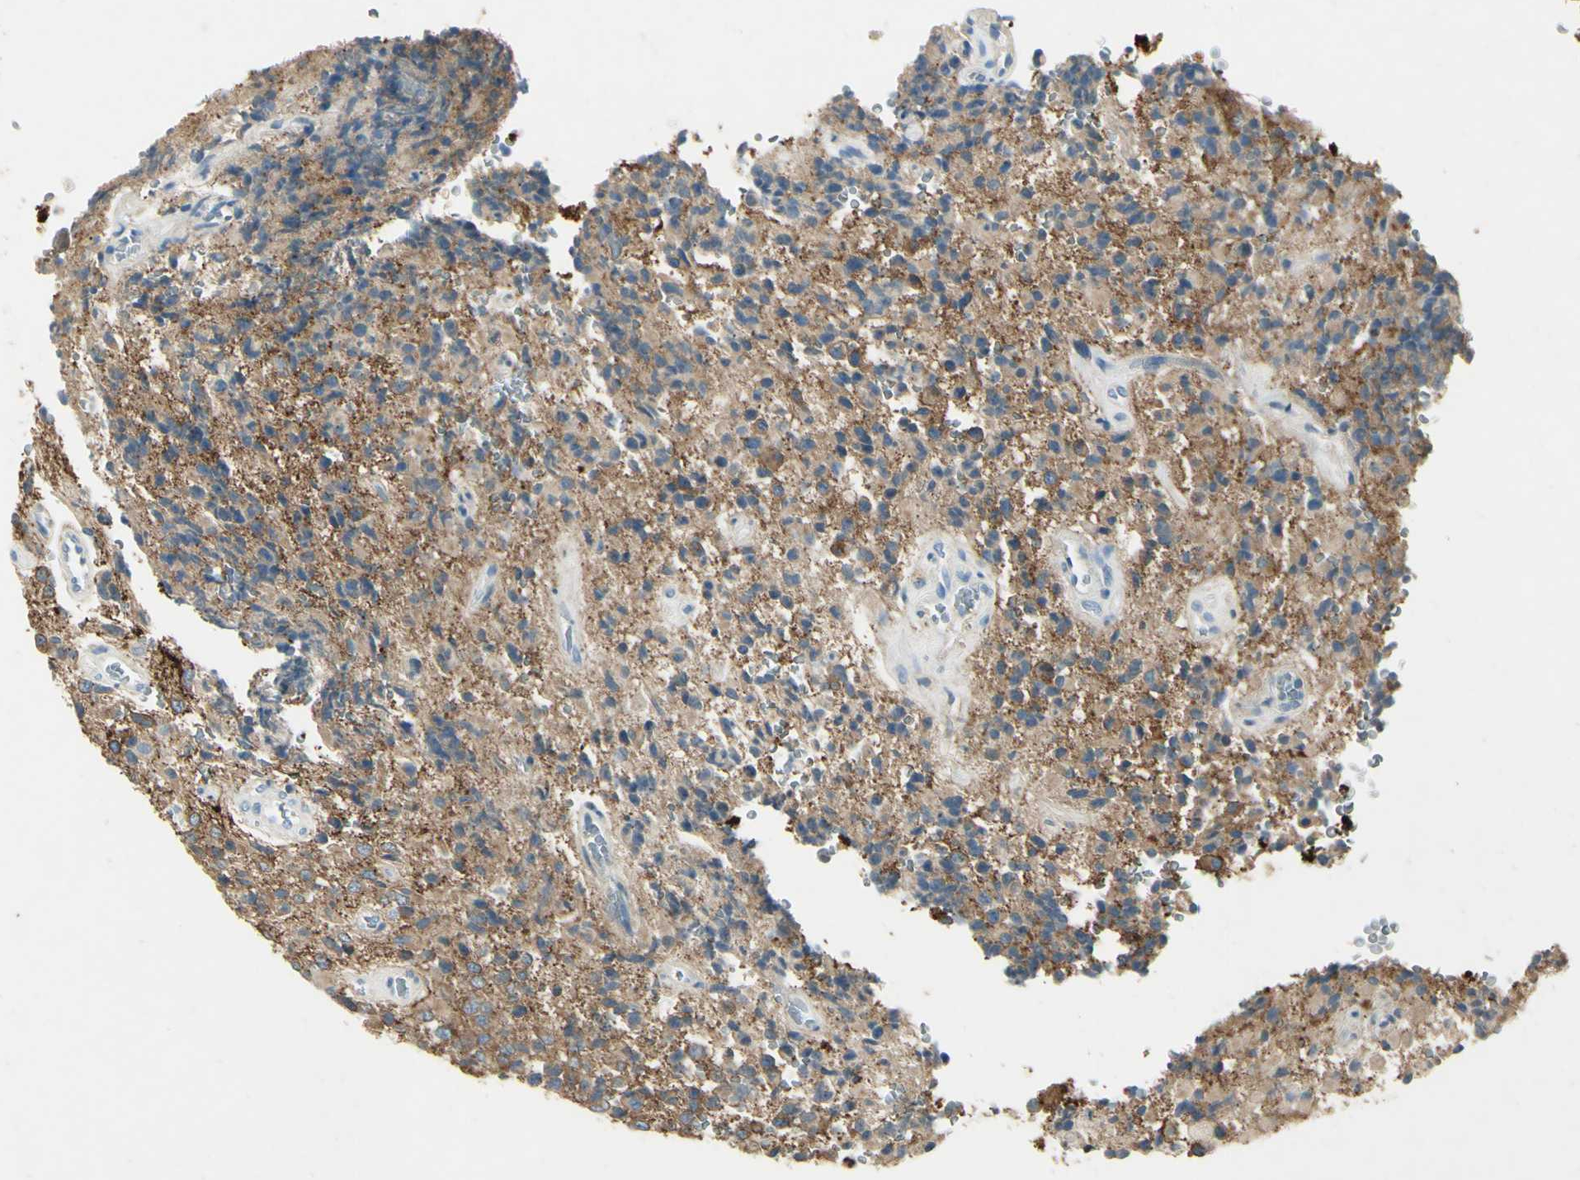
{"staining": {"intensity": "moderate", "quantity": ">75%", "location": "cytoplasmic/membranous"}, "tissue": "glioma", "cell_type": "Tumor cells", "image_type": "cancer", "snomed": [{"axis": "morphology", "description": "Glioma, malignant, High grade"}, {"axis": "topography", "description": "pancreas cauda"}], "caption": "Immunohistochemical staining of glioma shows medium levels of moderate cytoplasmic/membranous positivity in about >75% of tumor cells.", "gene": "SNAP91", "patient": {"sex": "male", "age": 60}}